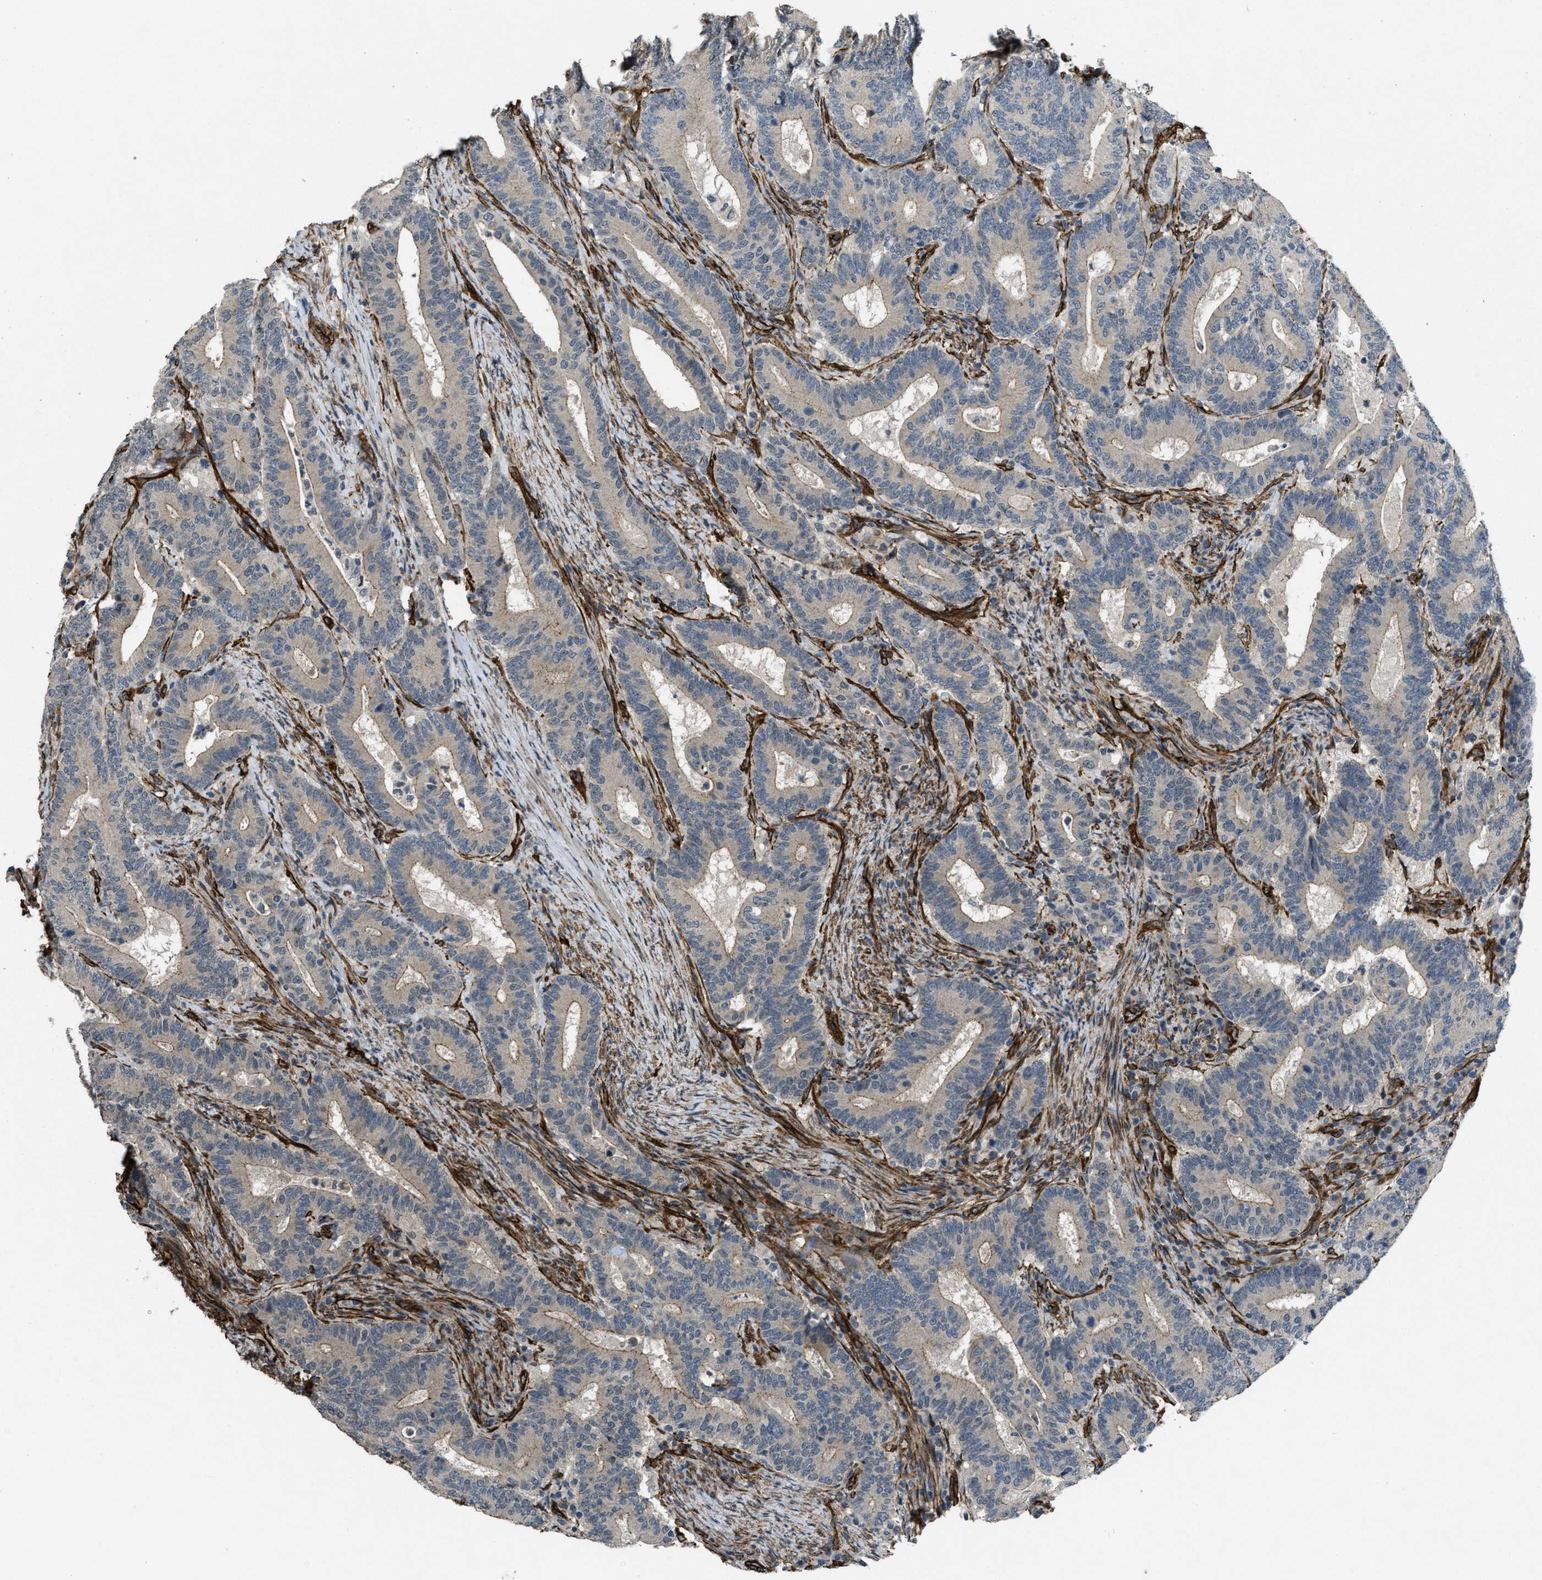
{"staining": {"intensity": "moderate", "quantity": "25%-75%", "location": "cytoplasmic/membranous"}, "tissue": "colorectal cancer", "cell_type": "Tumor cells", "image_type": "cancer", "snomed": [{"axis": "morphology", "description": "Adenocarcinoma, NOS"}, {"axis": "topography", "description": "Colon"}], "caption": "Protein analysis of colorectal cancer (adenocarcinoma) tissue displays moderate cytoplasmic/membranous staining in approximately 25%-75% of tumor cells.", "gene": "NMB", "patient": {"sex": "female", "age": 66}}